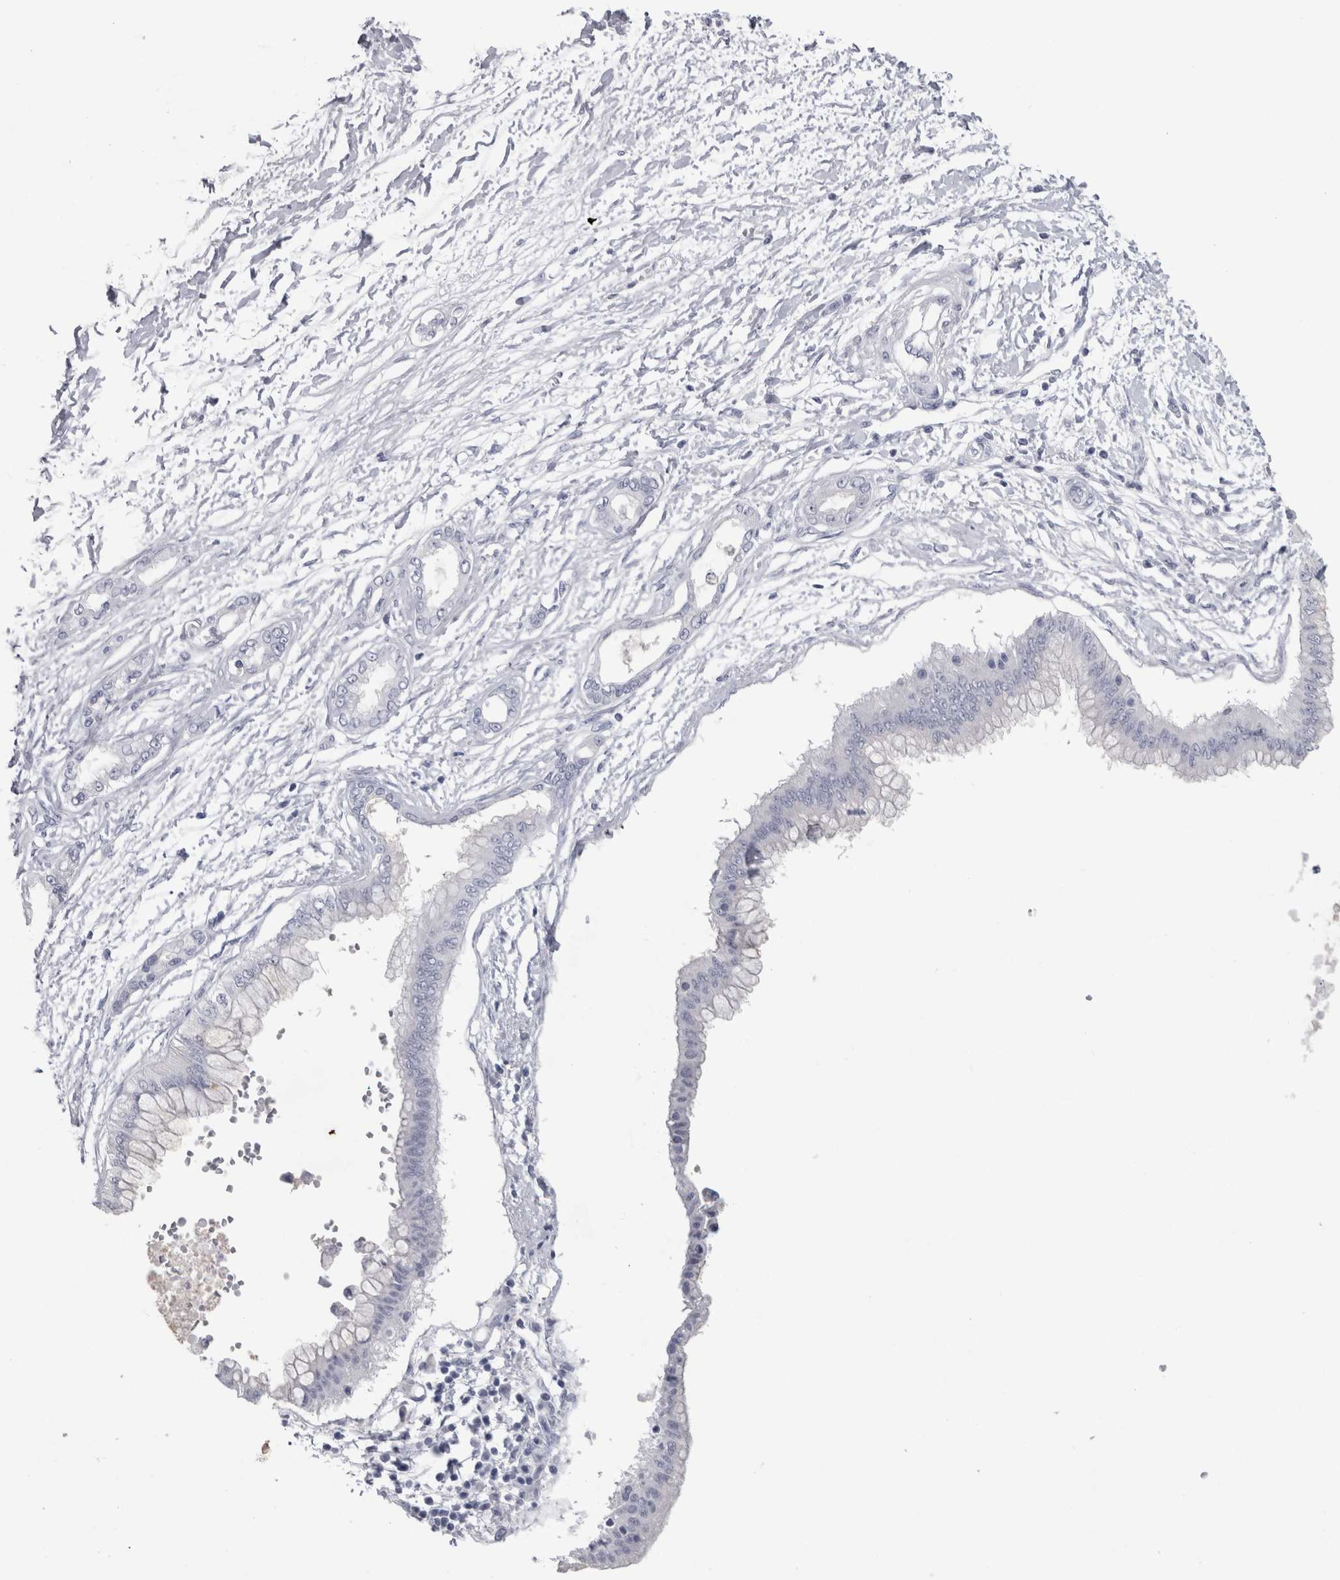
{"staining": {"intensity": "negative", "quantity": "none", "location": "none"}, "tissue": "pancreatic cancer", "cell_type": "Tumor cells", "image_type": "cancer", "snomed": [{"axis": "morphology", "description": "Adenocarcinoma, NOS"}, {"axis": "topography", "description": "Pancreas"}], "caption": "This is an IHC image of pancreatic adenocarcinoma. There is no positivity in tumor cells.", "gene": "PTH", "patient": {"sex": "male", "age": 56}}